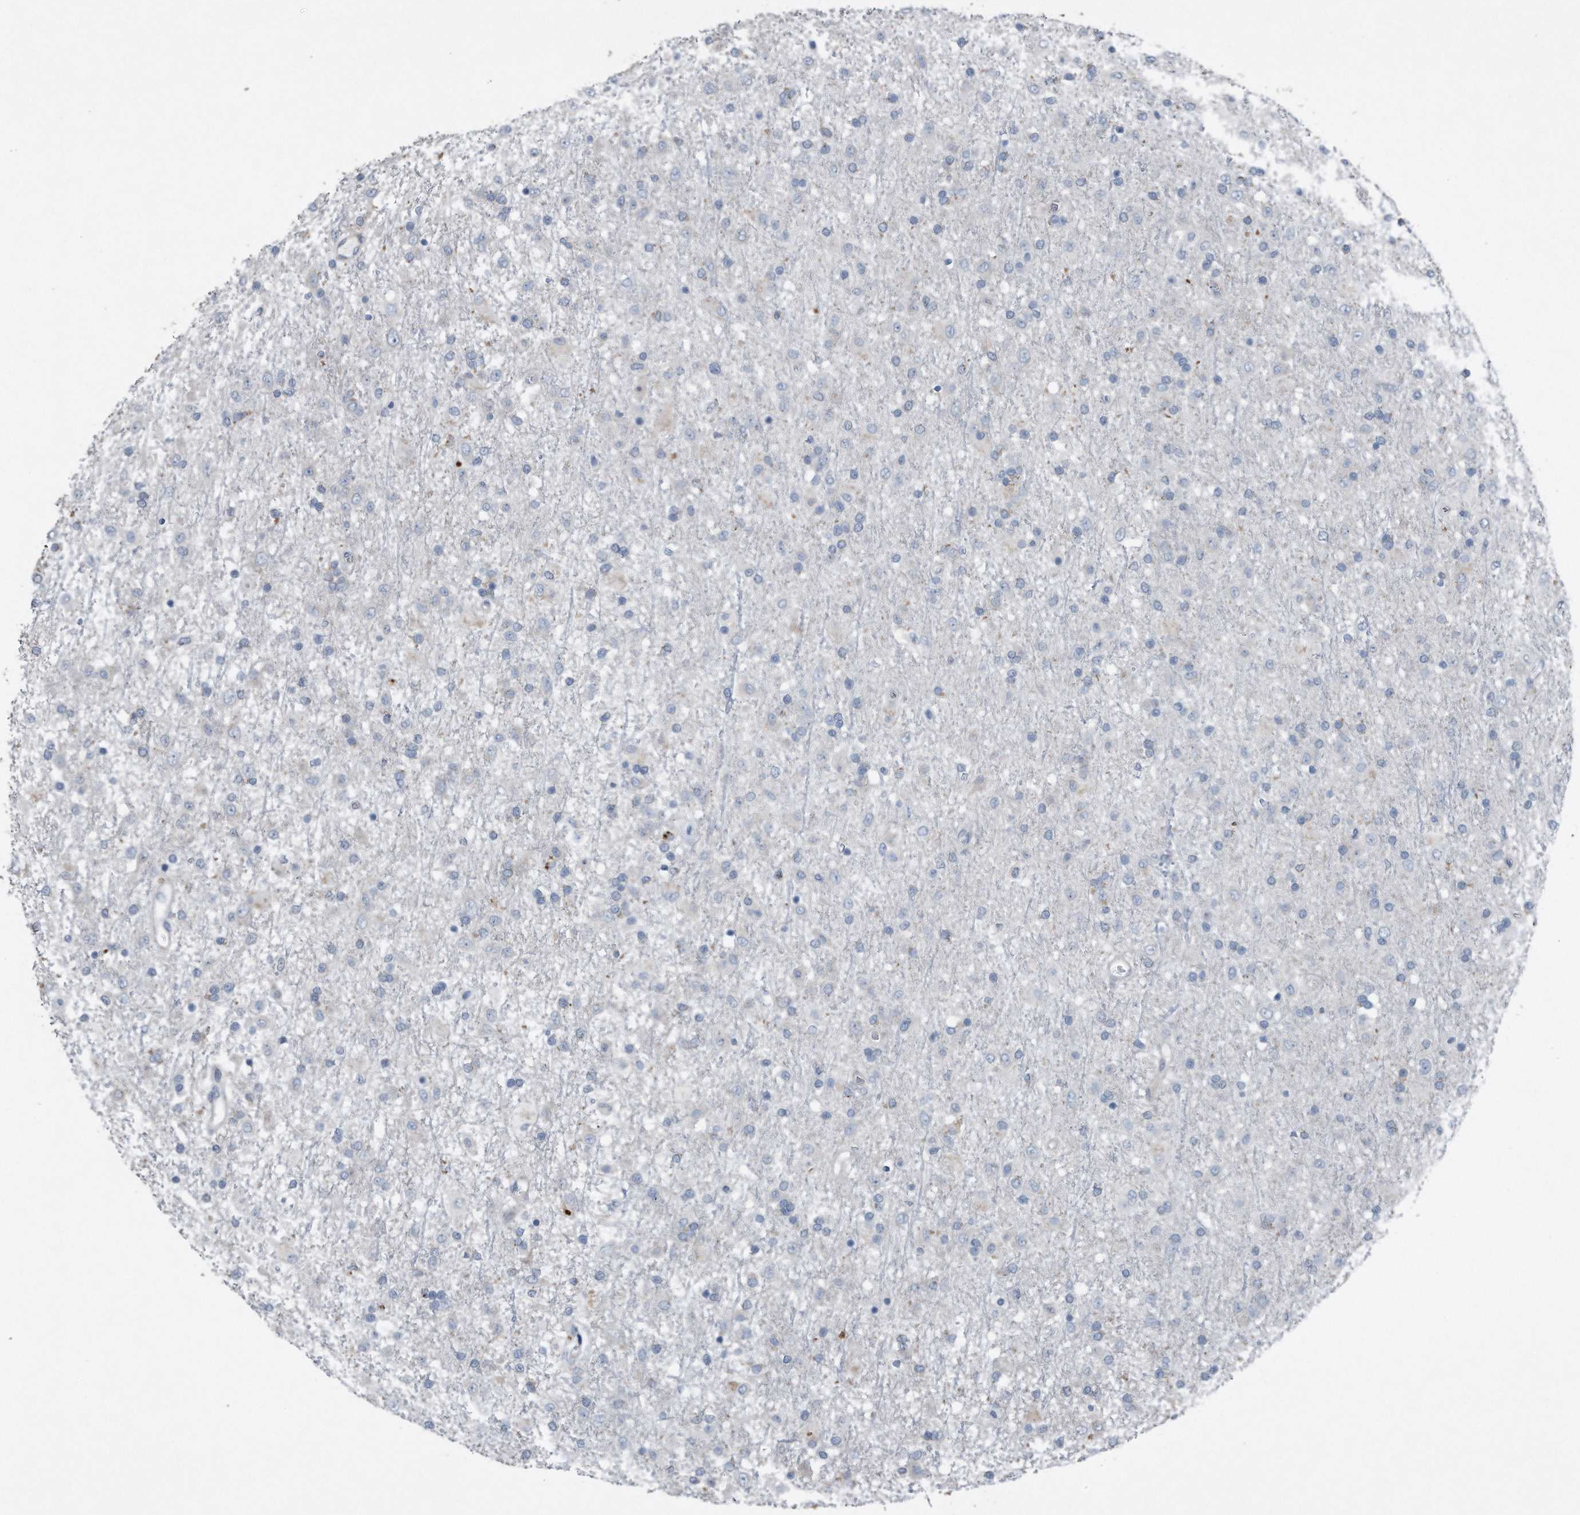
{"staining": {"intensity": "negative", "quantity": "none", "location": "none"}, "tissue": "glioma", "cell_type": "Tumor cells", "image_type": "cancer", "snomed": [{"axis": "morphology", "description": "Glioma, malignant, Low grade"}, {"axis": "topography", "description": "Brain"}], "caption": "Tumor cells show no significant protein expression in glioma. (DAB IHC visualized using brightfield microscopy, high magnification).", "gene": "ZNF772", "patient": {"sex": "male", "age": 65}}